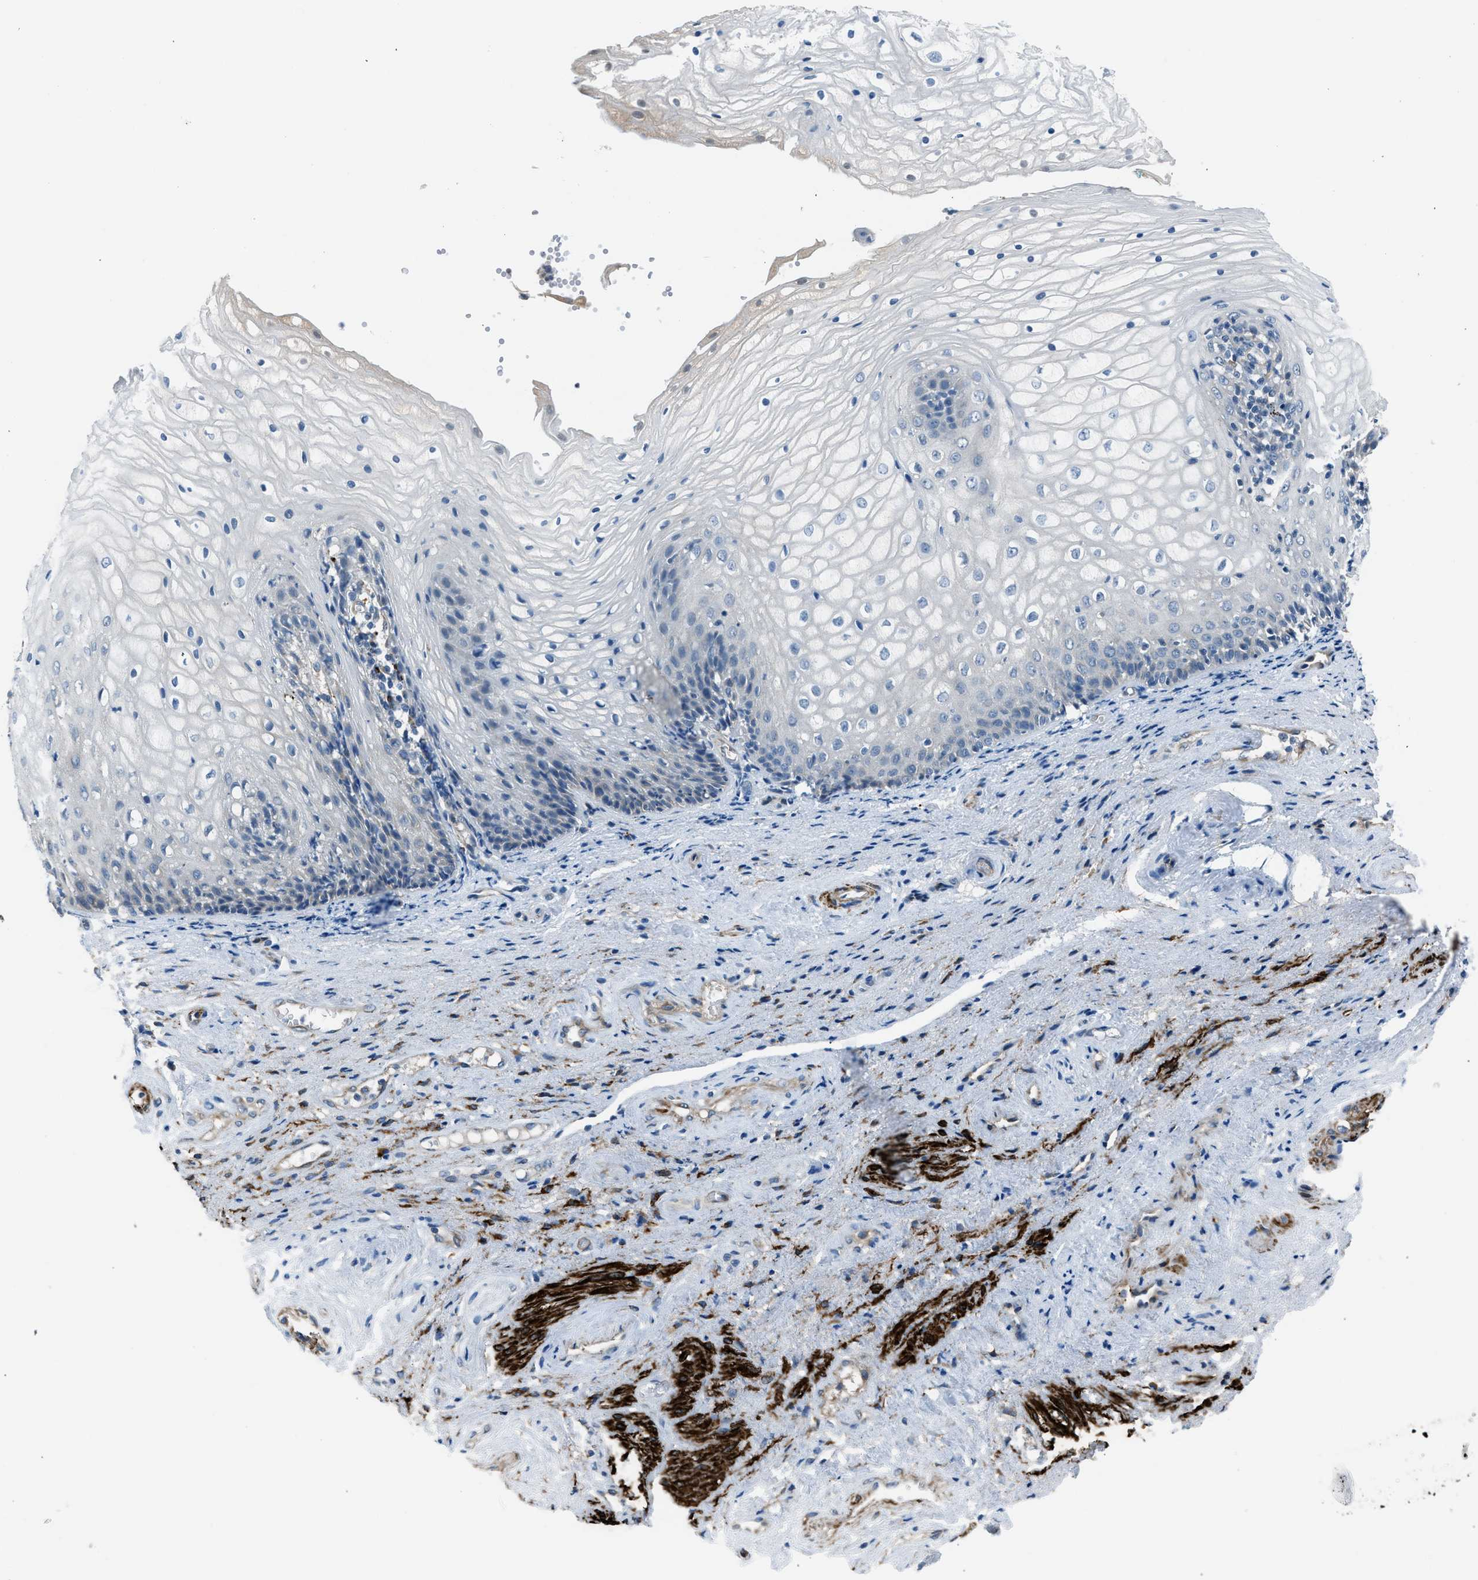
{"staining": {"intensity": "negative", "quantity": "none", "location": "none"}, "tissue": "vagina", "cell_type": "Squamous epithelial cells", "image_type": "normal", "snomed": [{"axis": "morphology", "description": "Normal tissue, NOS"}, {"axis": "topography", "description": "Vagina"}], "caption": "The micrograph demonstrates no staining of squamous epithelial cells in benign vagina. (DAB immunohistochemistry with hematoxylin counter stain).", "gene": "LMBR1", "patient": {"sex": "female", "age": 34}}